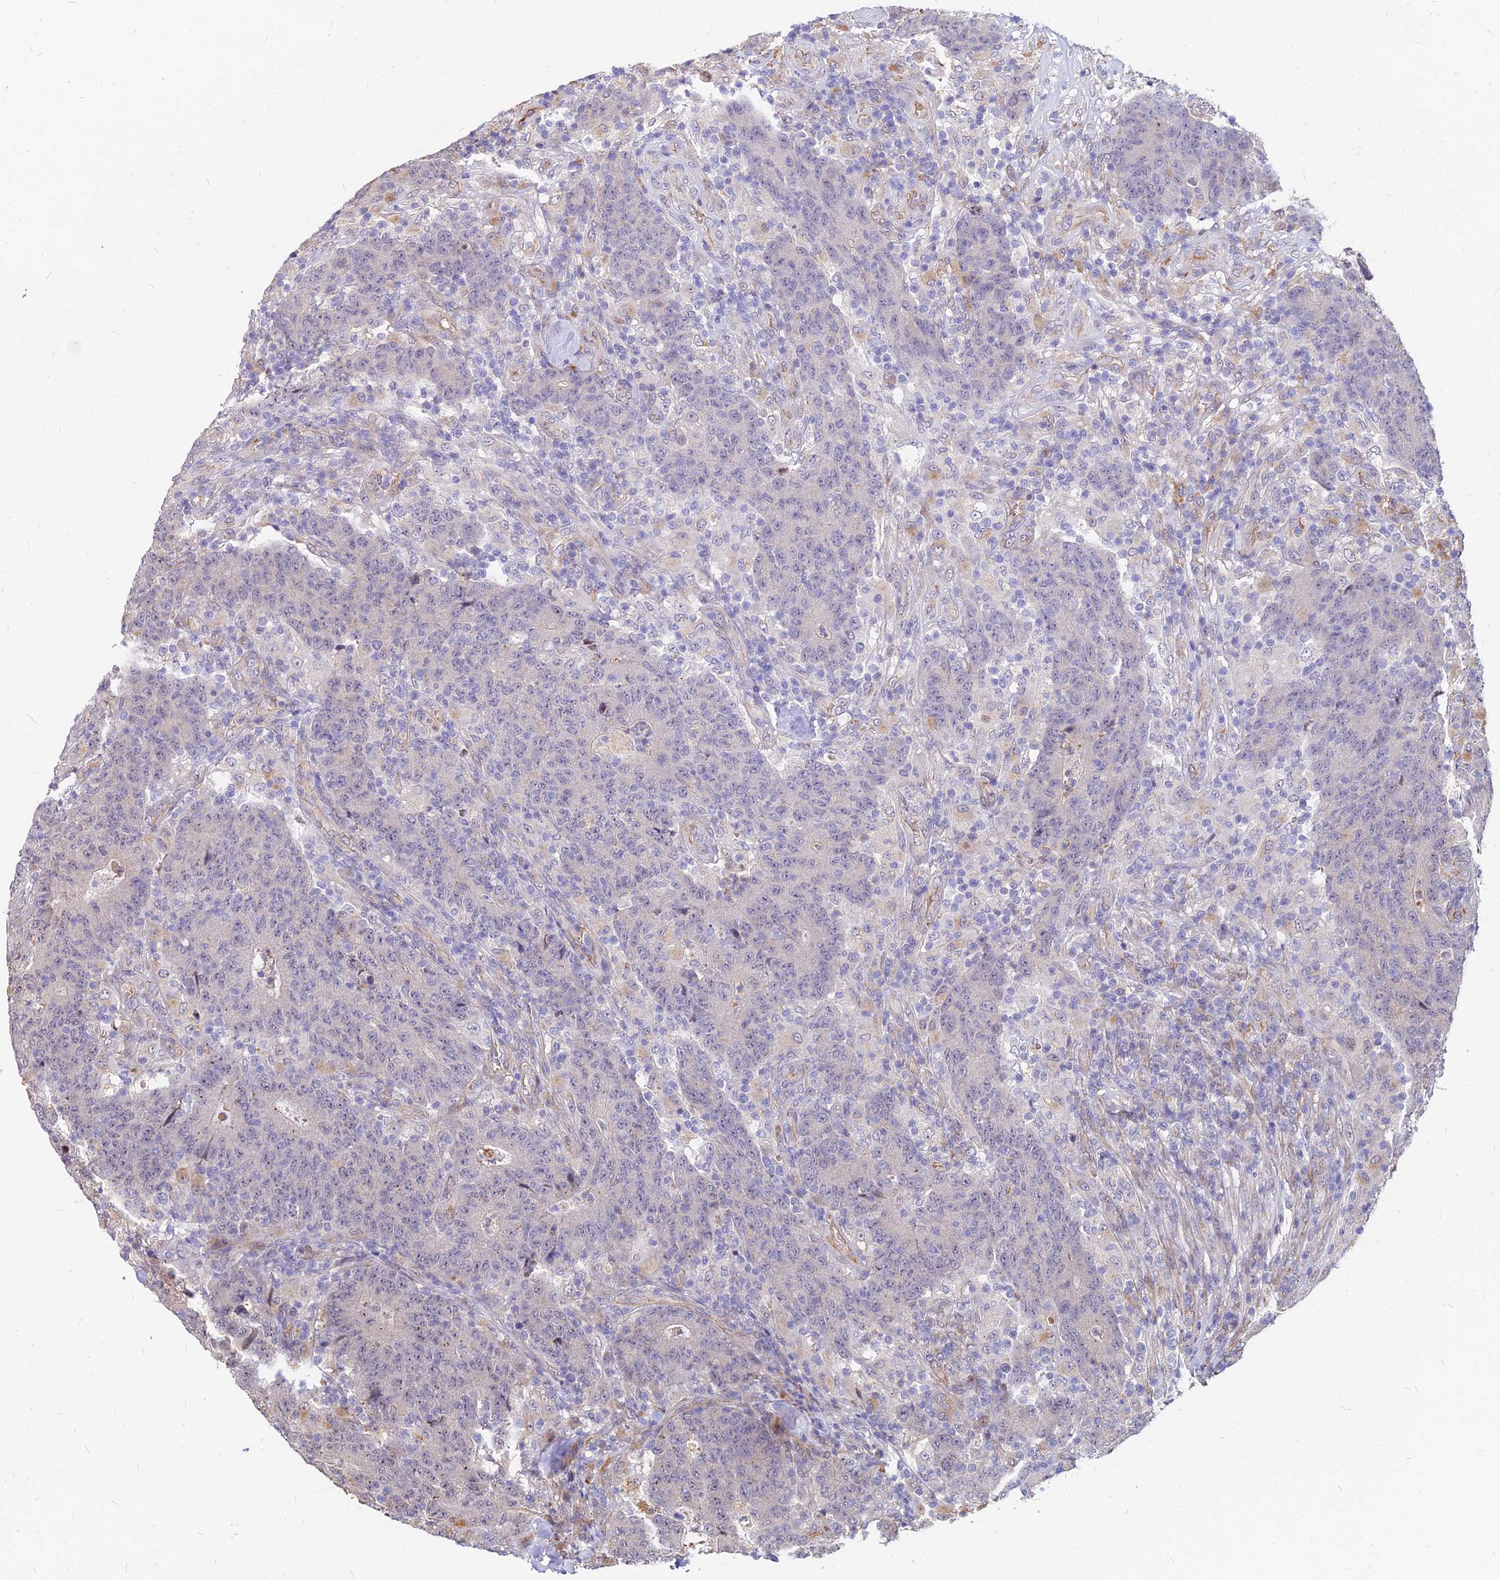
{"staining": {"intensity": "negative", "quantity": "none", "location": "none"}, "tissue": "colorectal cancer", "cell_type": "Tumor cells", "image_type": "cancer", "snomed": [{"axis": "morphology", "description": "Adenocarcinoma, NOS"}, {"axis": "topography", "description": "Colon"}], "caption": "Colorectal cancer (adenocarcinoma) stained for a protein using immunohistochemistry shows no staining tumor cells.", "gene": "C11orf68", "patient": {"sex": "female", "age": 75}}